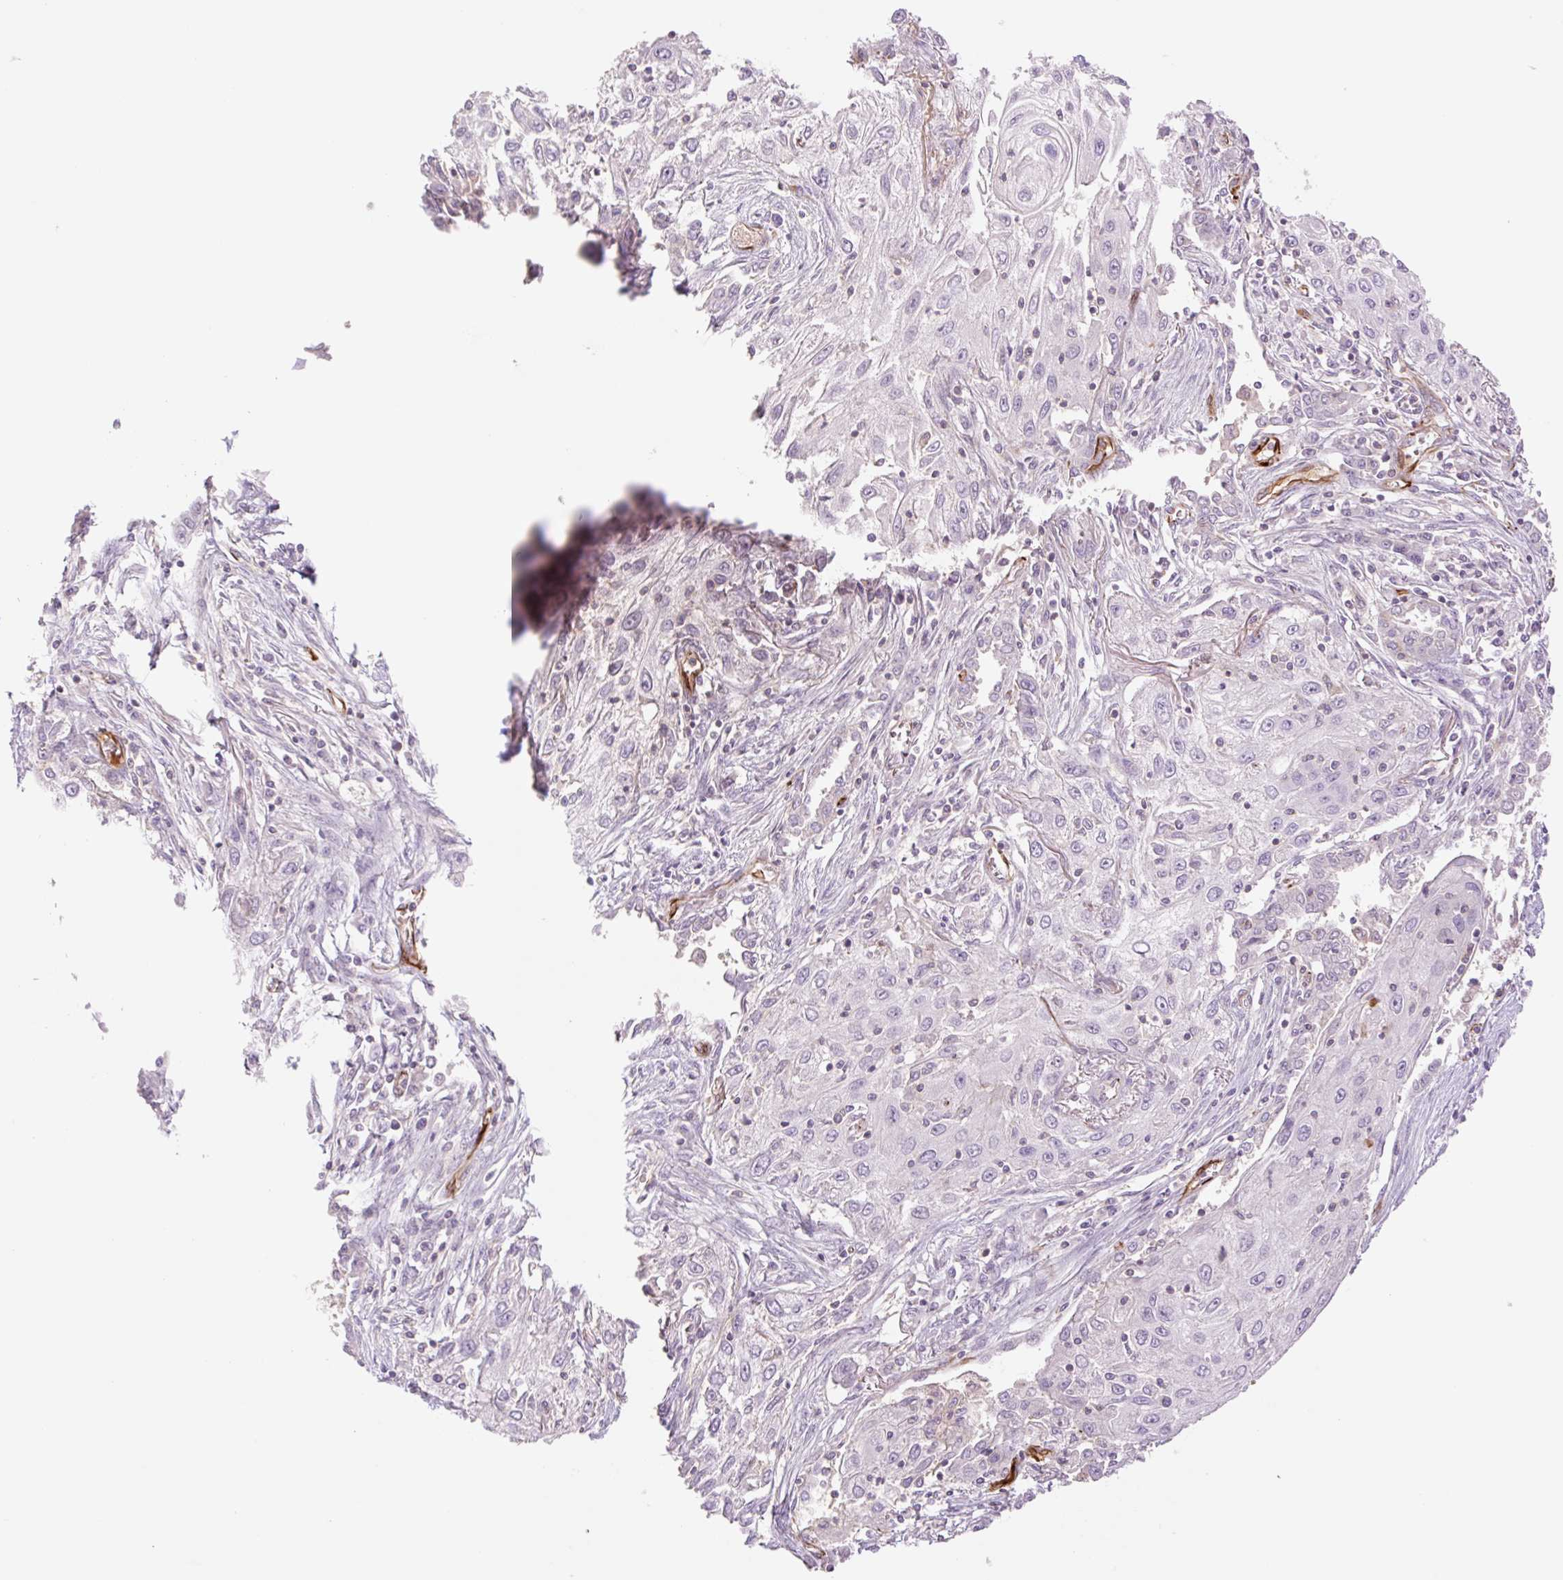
{"staining": {"intensity": "negative", "quantity": "none", "location": "none"}, "tissue": "lung cancer", "cell_type": "Tumor cells", "image_type": "cancer", "snomed": [{"axis": "morphology", "description": "Squamous cell carcinoma, NOS"}, {"axis": "topography", "description": "Lung"}], "caption": "The image displays no staining of tumor cells in lung cancer.", "gene": "ZFYVE21", "patient": {"sex": "female", "age": 69}}